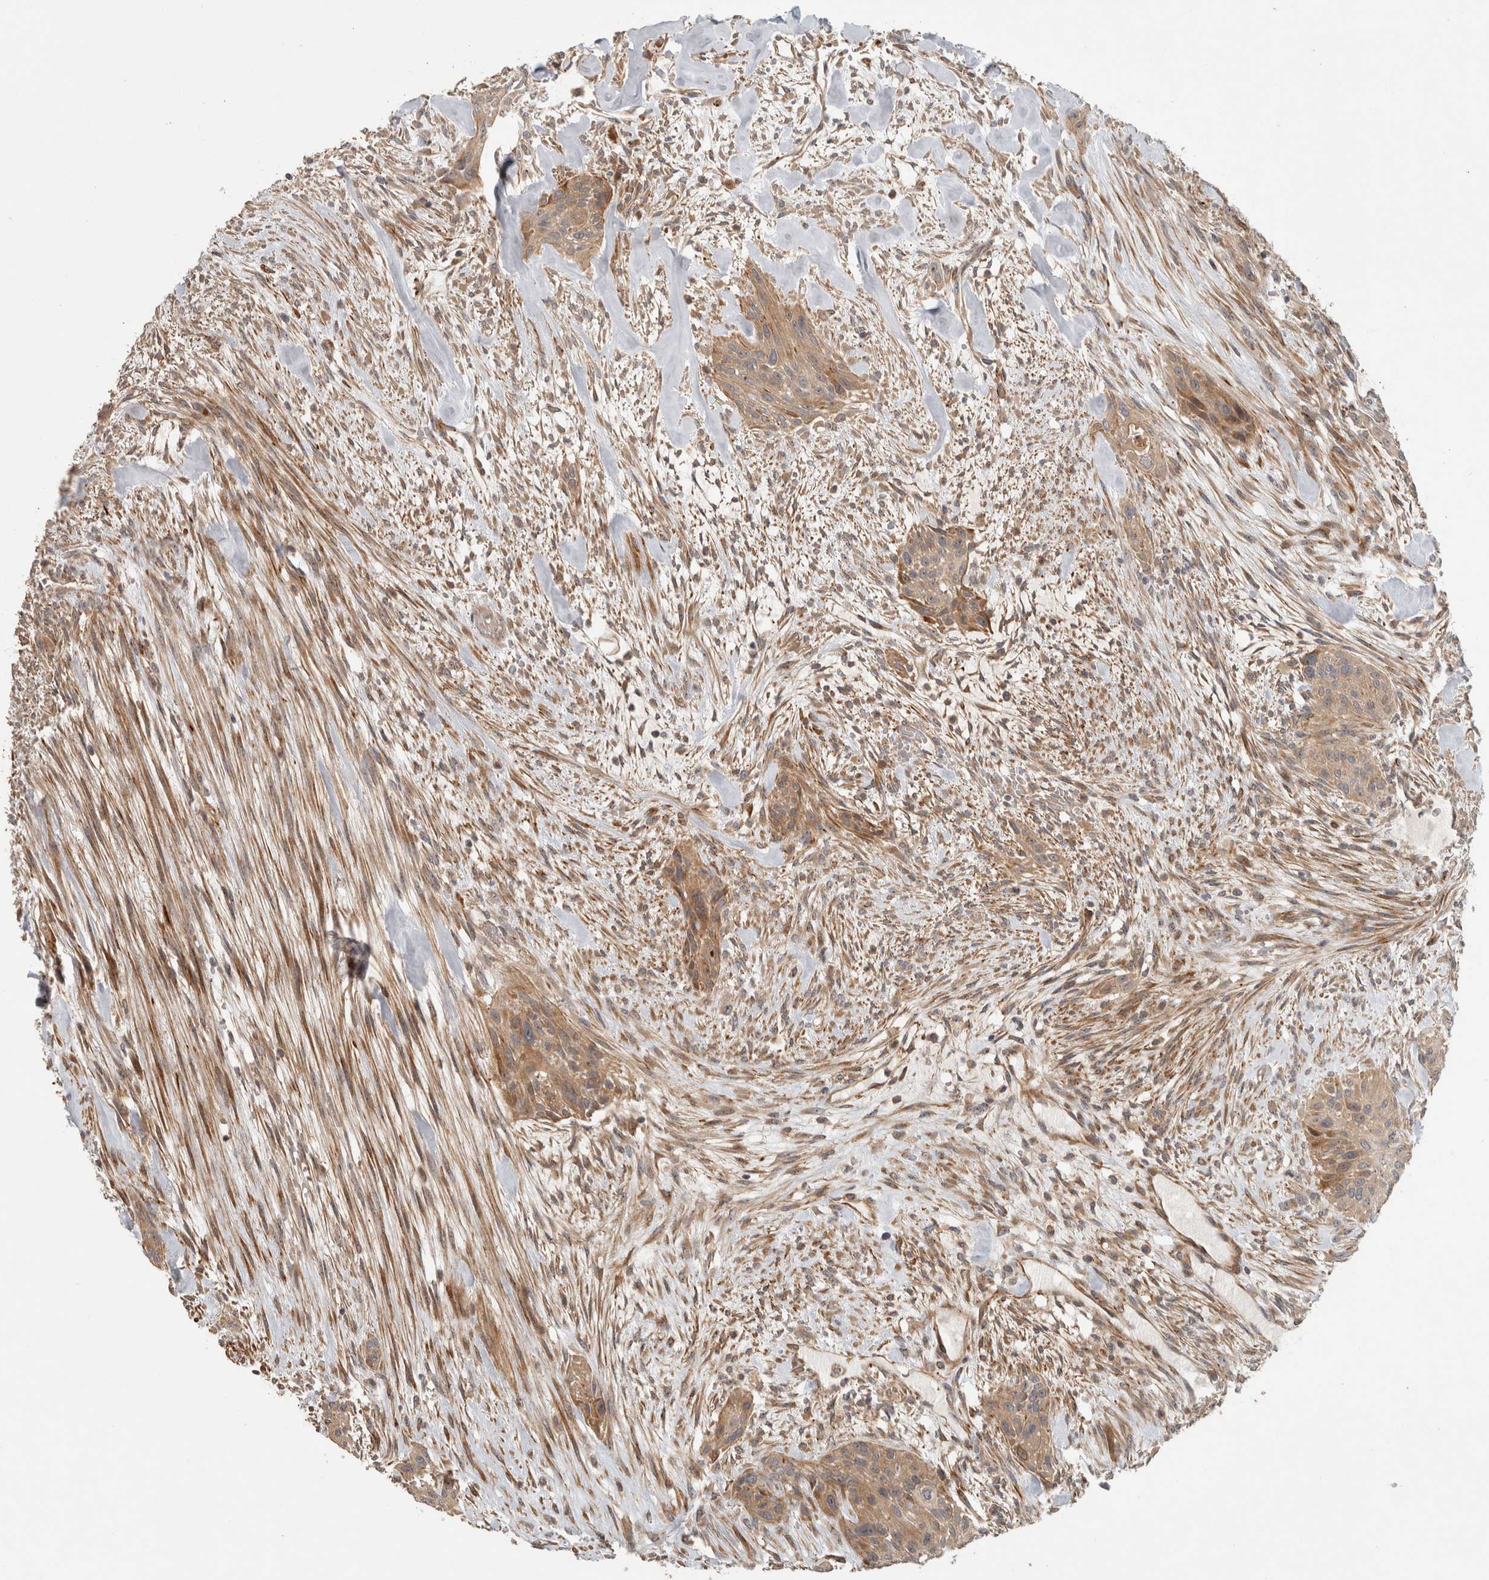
{"staining": {"intensity": "moderate", "quantity": ">75%", "location": "cytoplasmic/membranous"}, "tissue": "urothelial cancer", "cell_type": "Tumor cells", "image_type": "cancer", "snomed": [{"axis": "morphology", "description": "Urothelial carcinoma, High grade"}, {"axis": "topography", "description": "Urinary bladder"}], "caption": "A brown stain highlights moderate cytoplasmic/membranous staining of a protein in urothelial carcinoma (high-grade) tumor cells.", "gene": "SIPA1L2", "patient": {"sex": "male", "age": 35}}